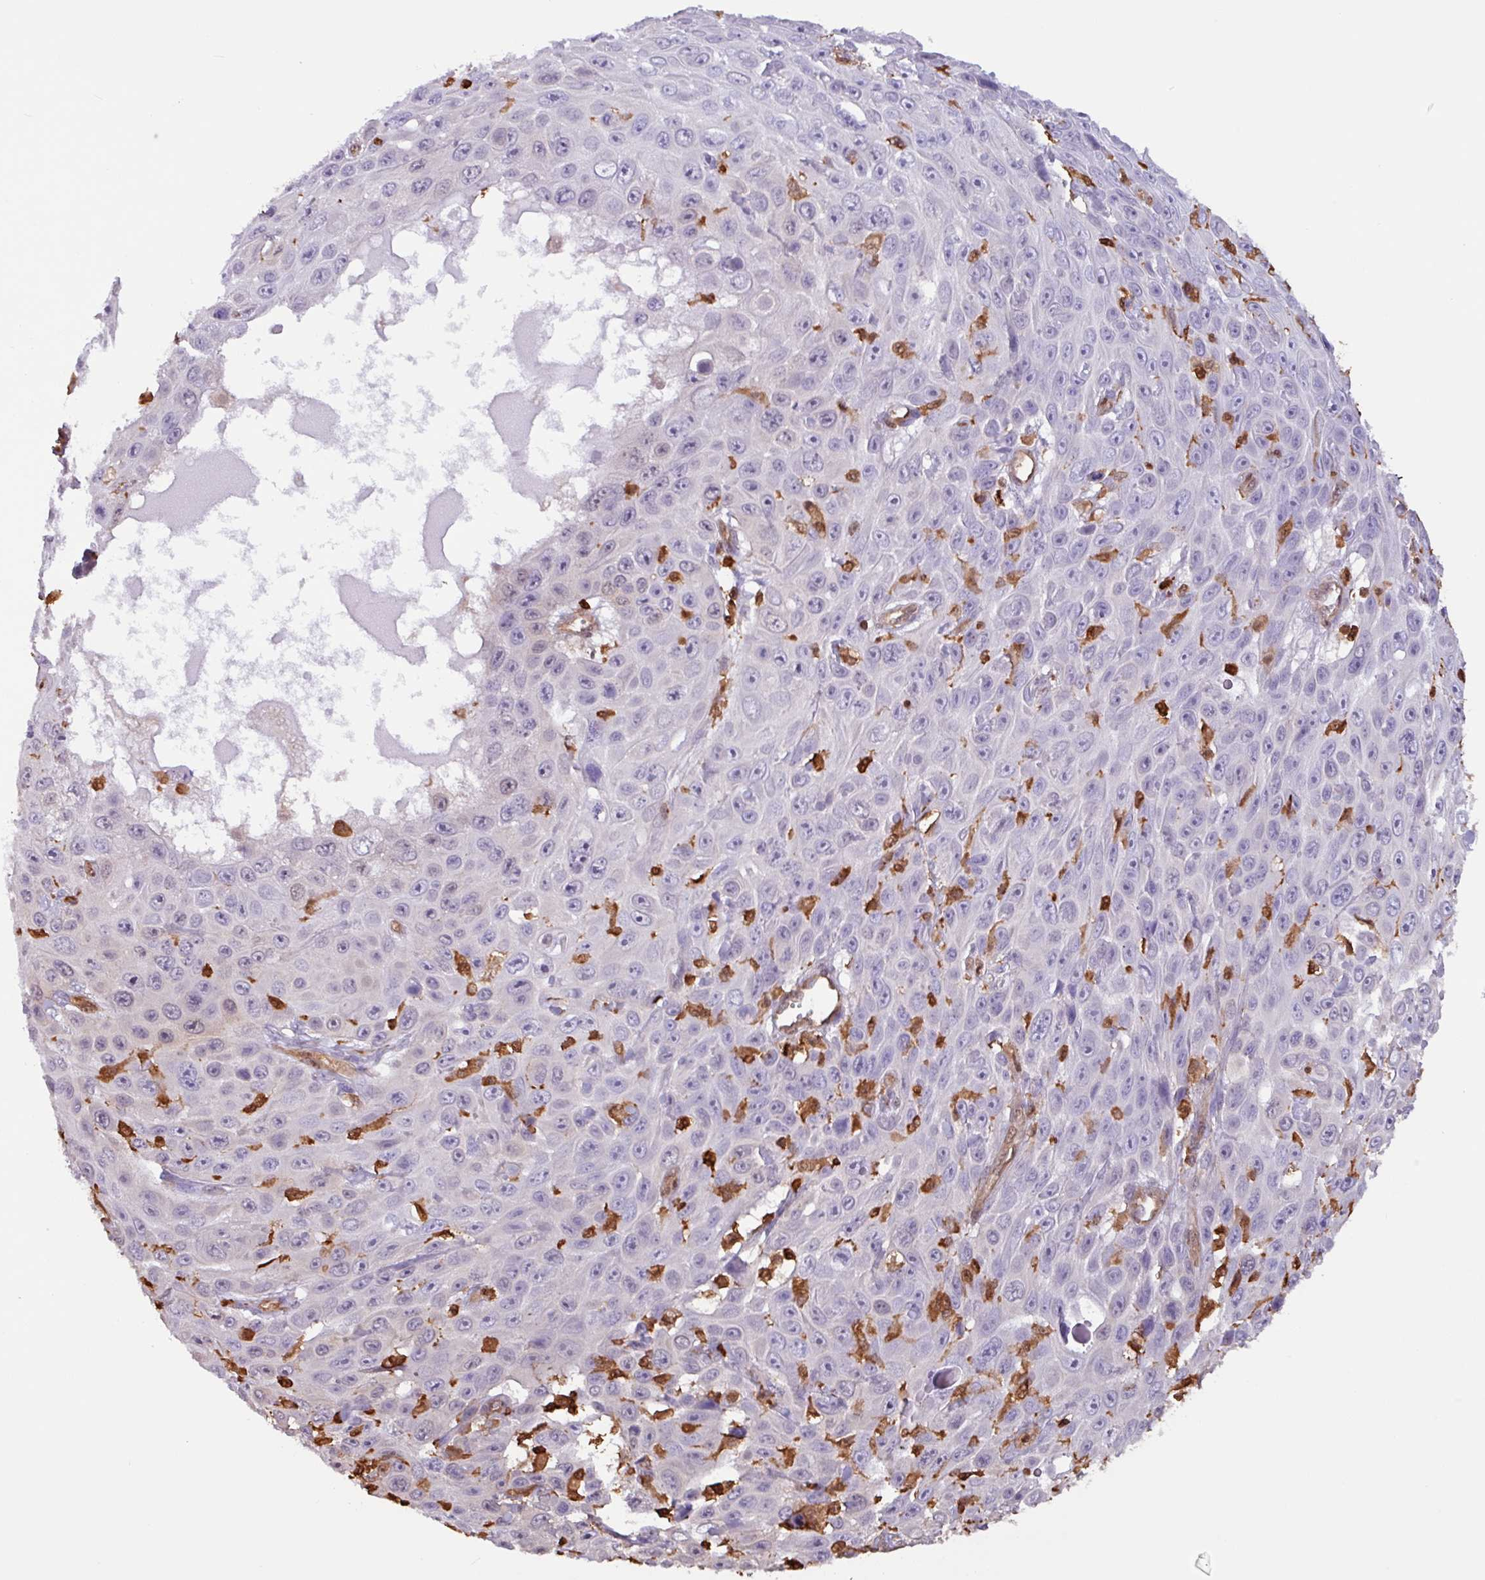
{"staining": {"intensity": "negative", "quantity": "none", "location": "none"}, "tissue": "skin cancer", "cell_type": "Tumor cells", "image_type": "cancer", "snomed": [{"axis": "morphology", "description": "Squamous cell carcinoma, NOS"}, {"axis": "topography", "description": "Skin"}], "caption": "There is no significant positivity in tumor cells of skin squamous cell carcinoma.", "gene": "ARHGDIB", "patient": {"sex": "male", "age": 82}}